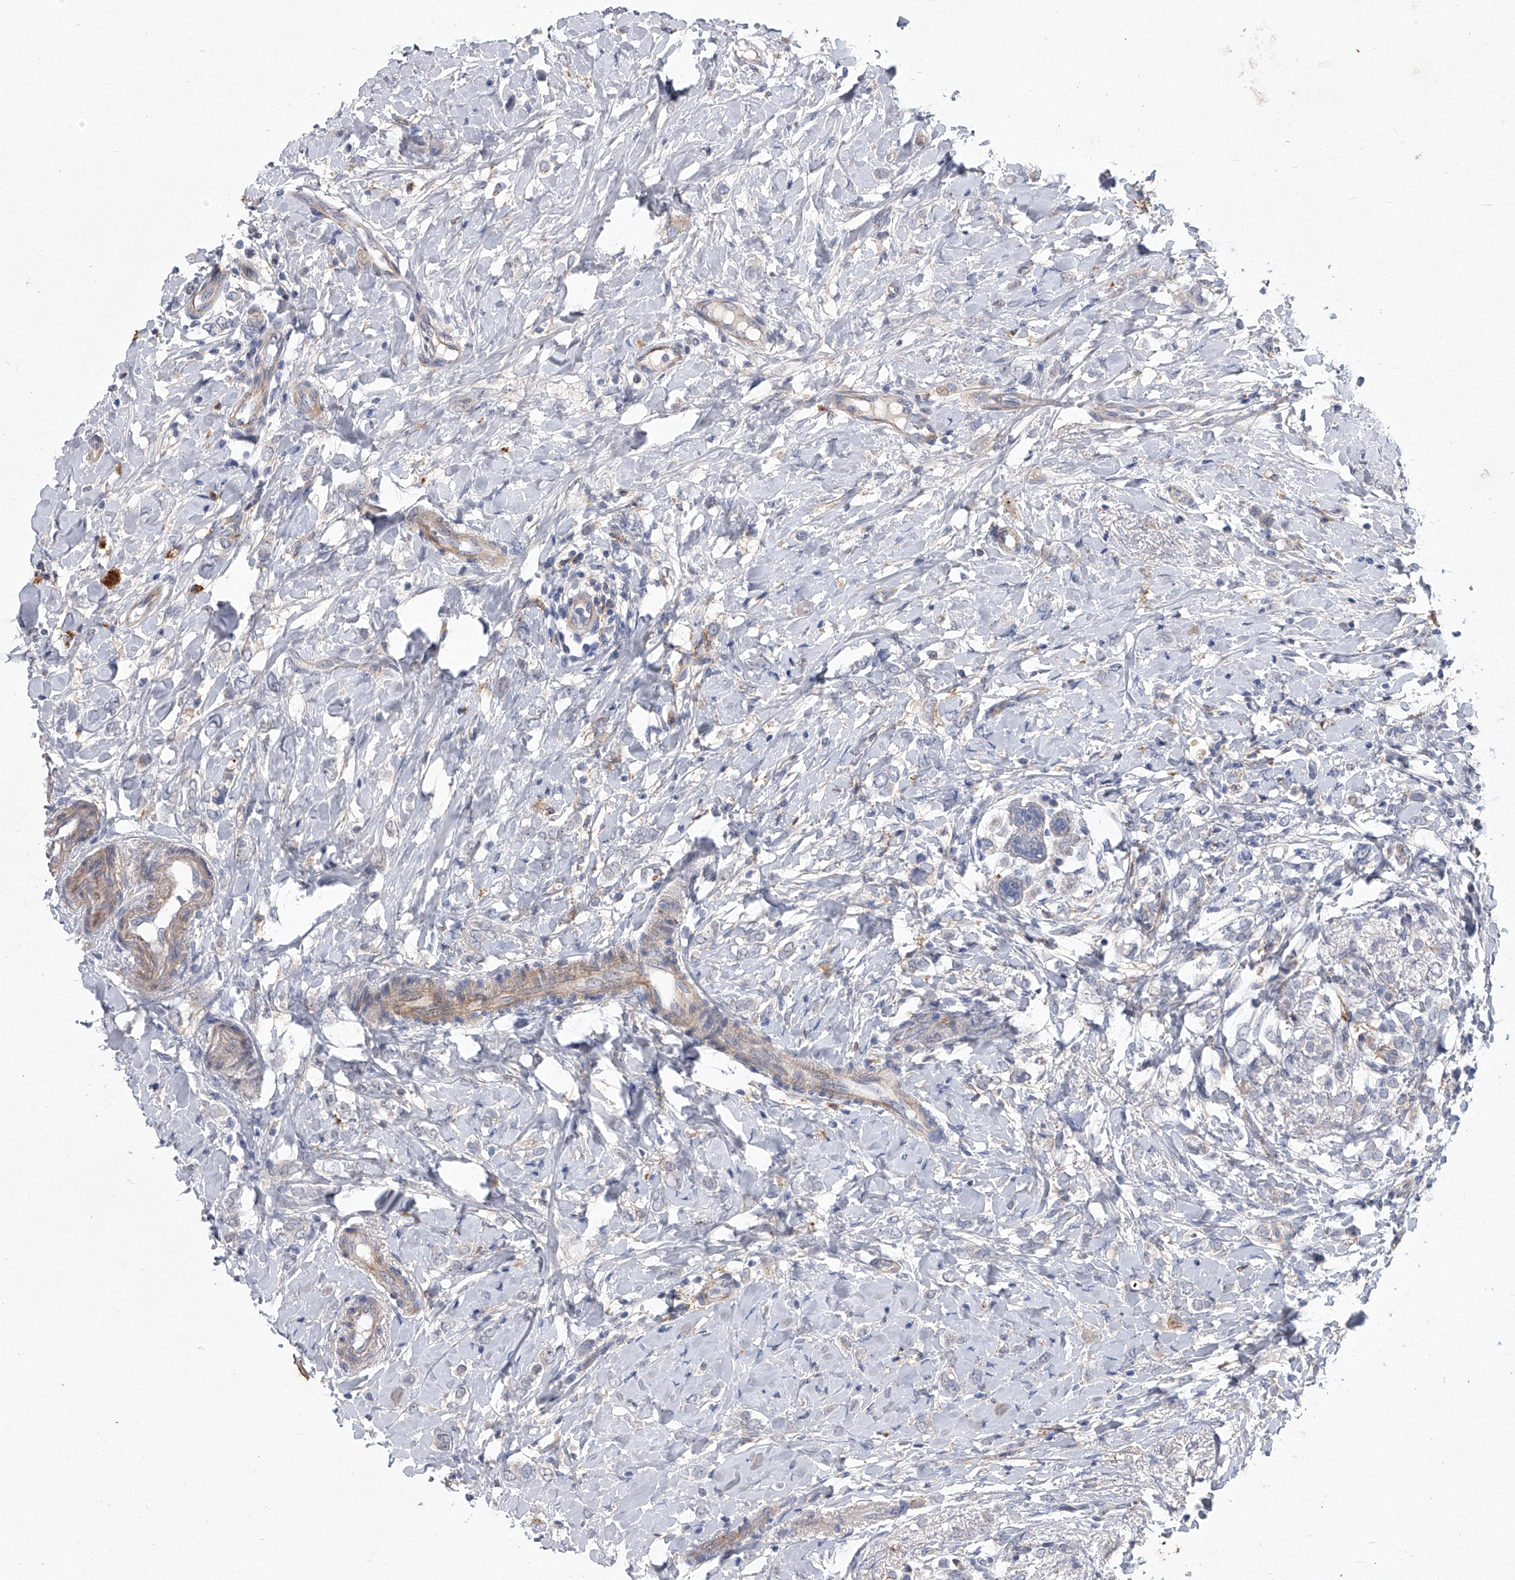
{"staining": {"intensity": "negative", "quantity": "none", "location": "none"}, "tissue": "breast cancer", "cell_type": "Tumor cells", "image_type": "cancer", "snomed": [{"axis": "morphology", "description": "Normal tissue, NOS"}, {"axis": "morphology", "description": "Lobular carcinoma"}, {"axis": "topography", "description": "Breast"}], "caption": "Tumor cells show no significant protein positivity in lobular carcinoma (breast).", "gene": "MINDY4", "patient": {"sex": "female", "age": 47}}